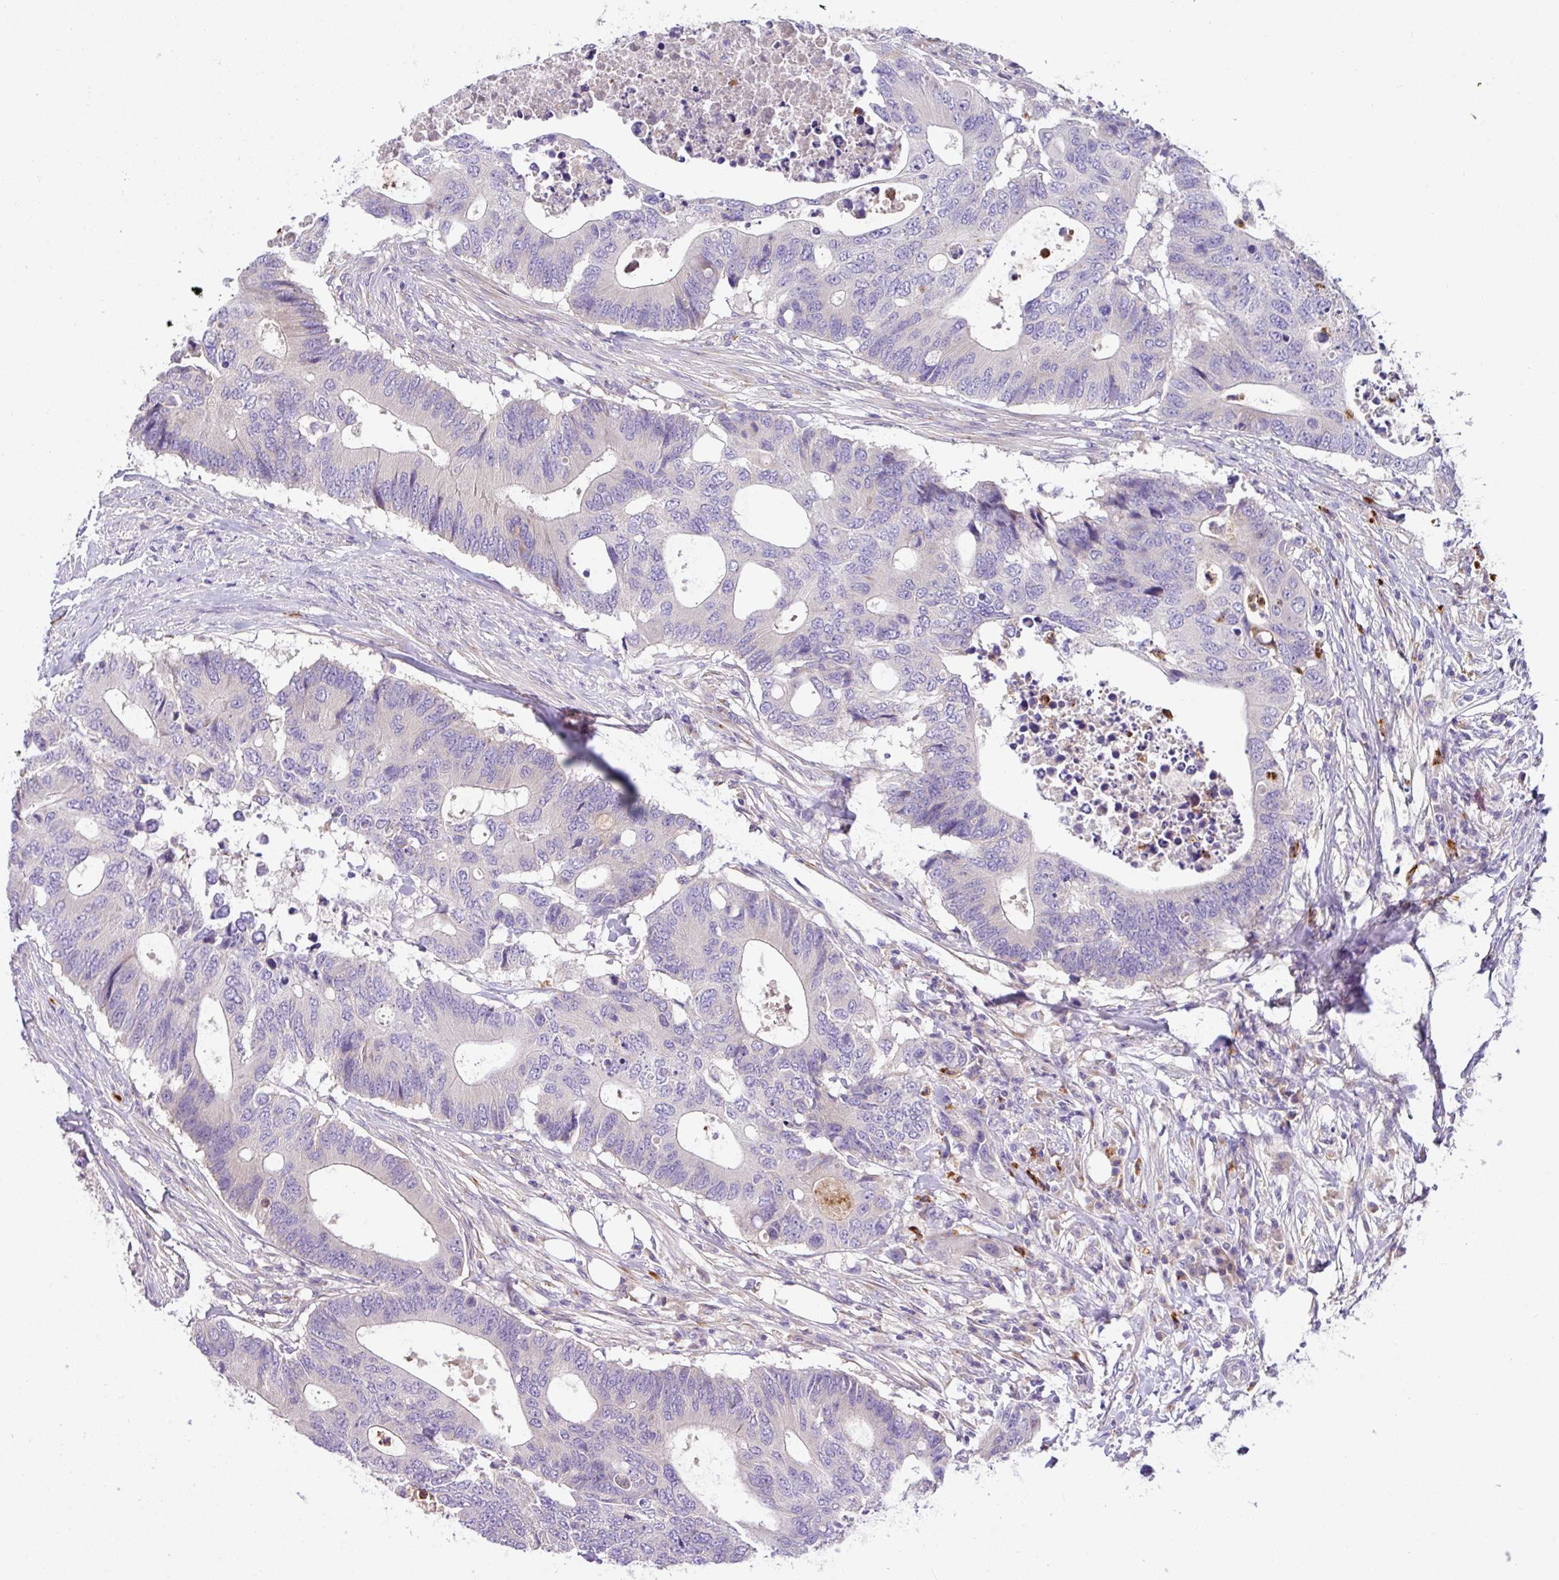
{"staining": {"intensity": "negative", "quantity": "none", "location": "none"}, "tissue": "colorectal cancer", "cell_type": "Tumor cells", "image_type": "cancer", "snomed": [{"axis": "morphology", "description": "Adenocarcinoma, NOS"}, {"axis": "topography", "description": "Colon"}], "caption": "Photomicrograph shows no protein staining in tumor cells of colorectal adenocarcinoma tissue. Nuclei are stained in blue.", "gene": "CRISP3", "patient": {"sex": "male", "age": 71}}